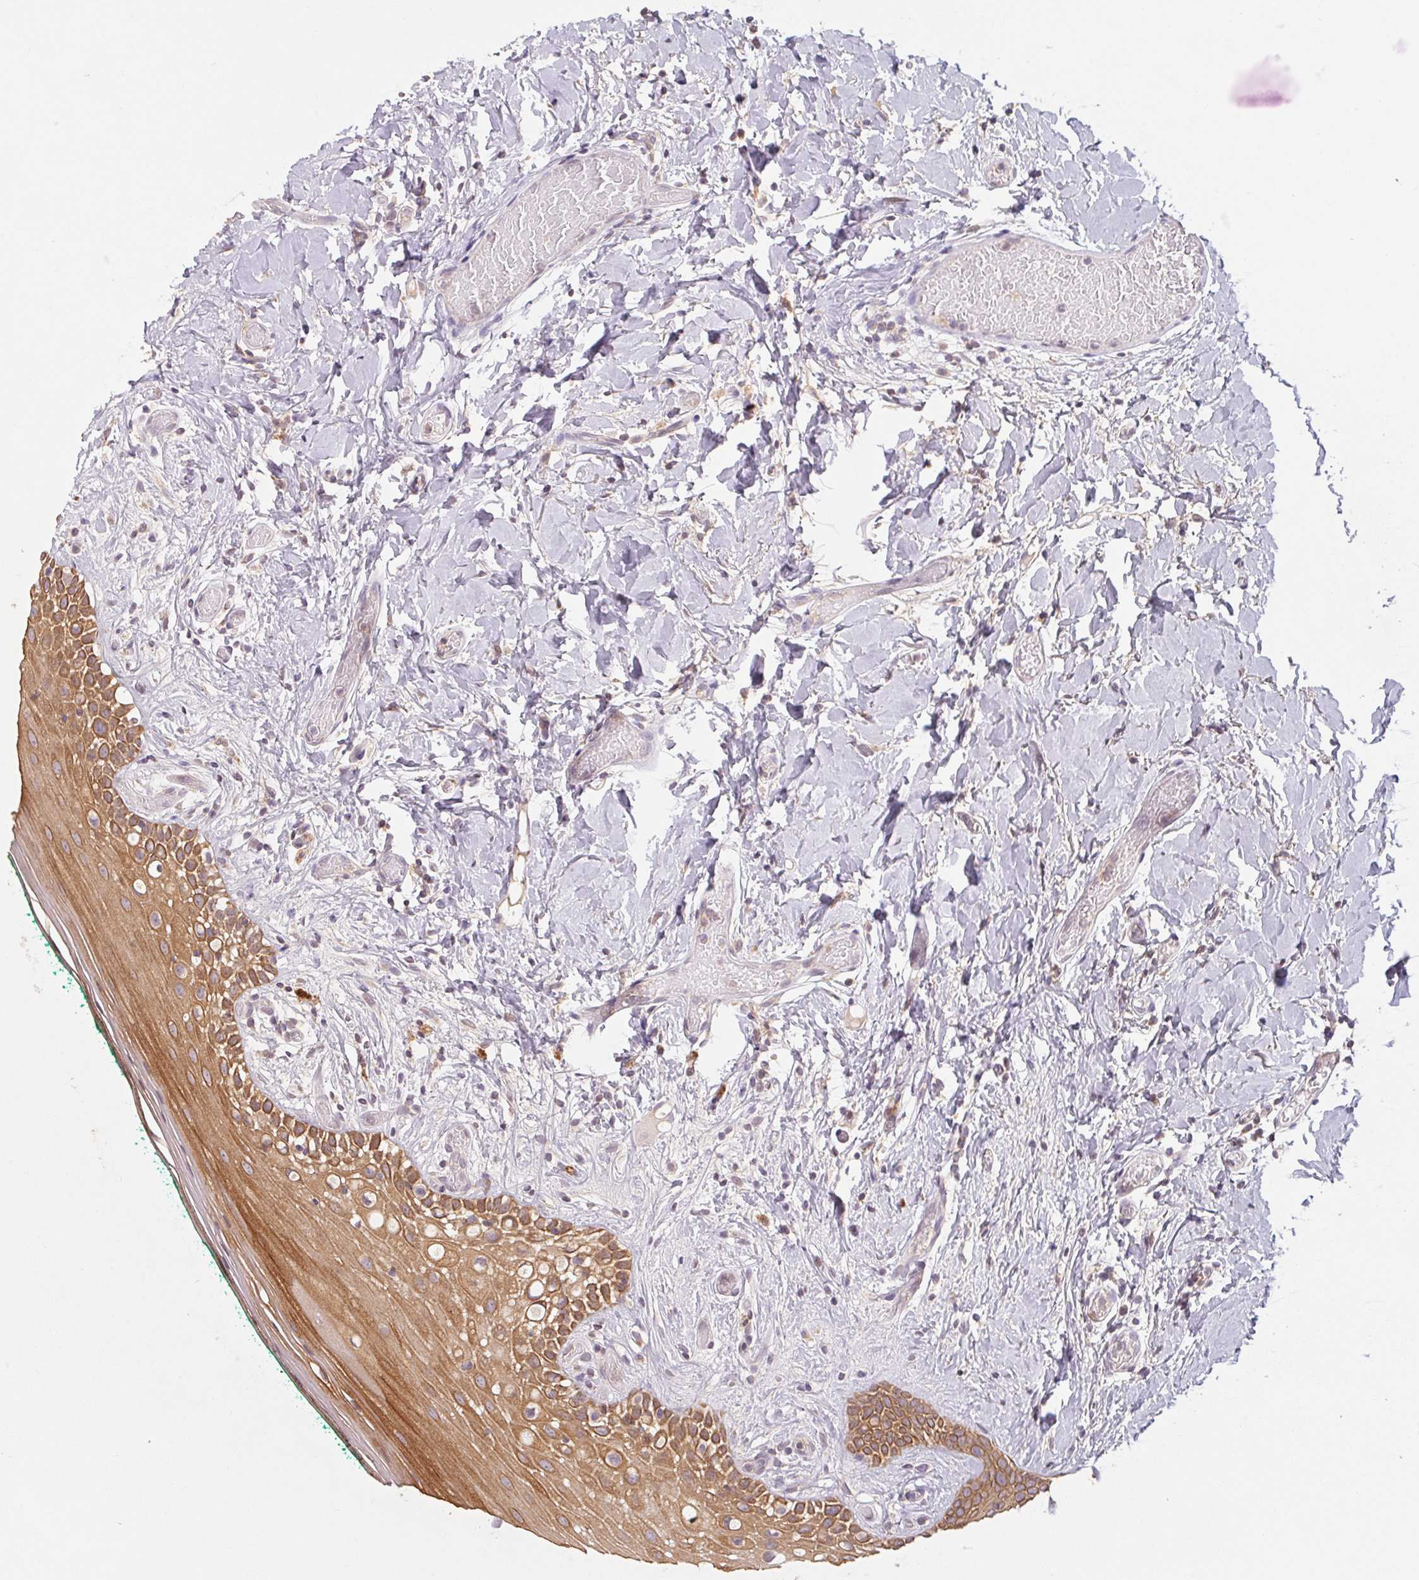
{"staining": {"intensity": "moderate", "quantity": ">75%", "location": "cytoplasmic/membranous"}, "tissue": "oral mucosa", "cell_type": "Squamous epithelial cells", "image_type": "normal", "snomed": [{"axis": "morphology", "description": "Normal tissue, NOS"}, {"axis": "topography", "description": "Oral tissue"}], "caption": "An image of oral mucosa stained for a protein shows moderate cytoplasmic/membranous brown staining in squamous epithelial cells. (Brightfield microscopy of DAB IHC at high magnification).", "gene": "MAP3K5", "patient": {"sex": "female", "age": 83}}